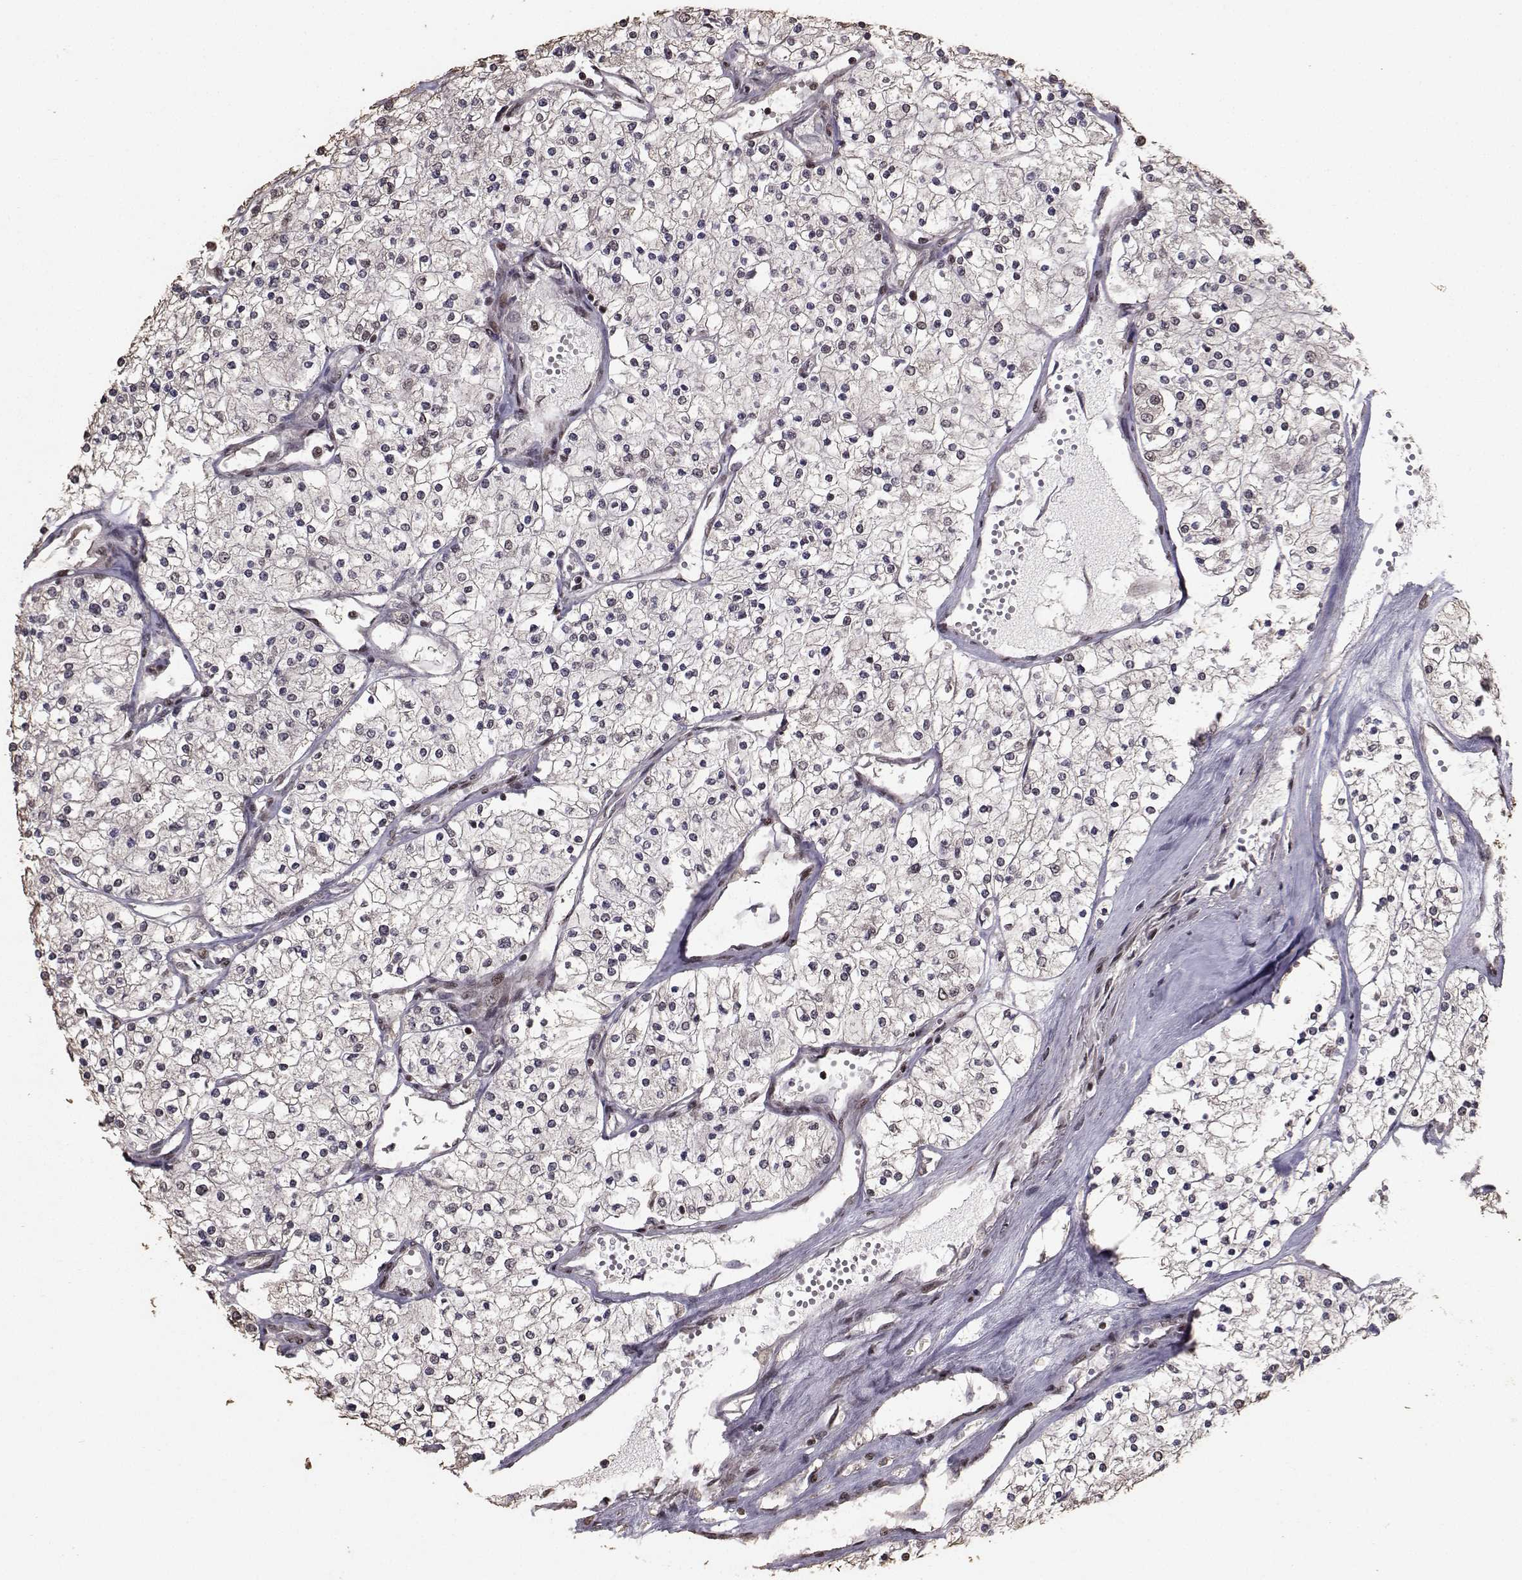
{"staining": {"intensity": "negative", "quantity": "none", "location": "none"}, "tissue": "renal cancer", "cell_type": "Tumor cells", "image_type": "cancer", "snomed": [{"axis": "morphology", "description": "Adenocarcinoma, NOS"}, {"axis": "topography", "description": "Kidney"}], "caption": "Immunohistochemistry of human renal cancer (adenocarcinoma) reveals no positivity in tumor cells.", "gene": "SF1", "patient": {"sex": "male", "age": 80}}